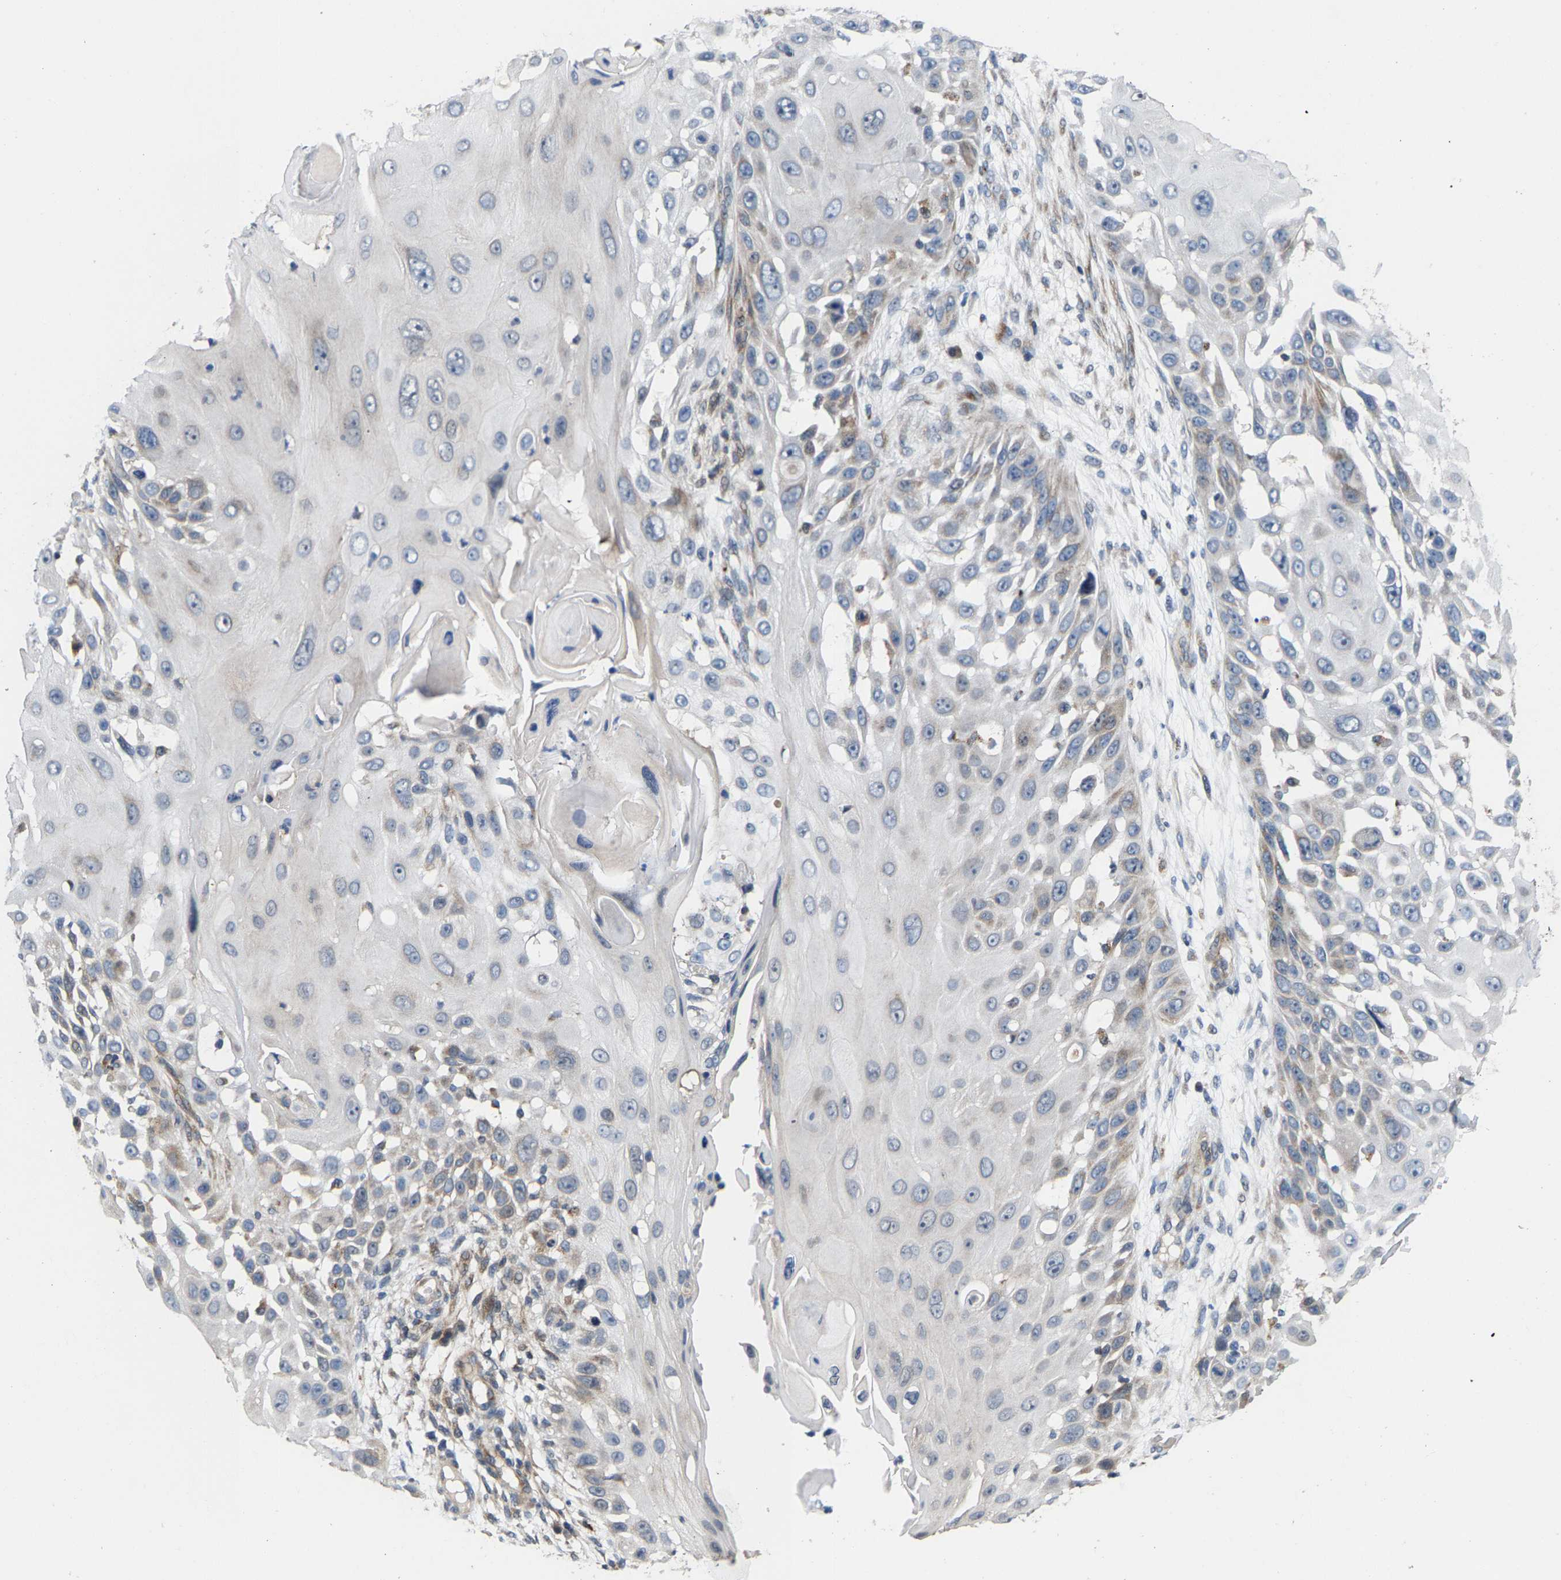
{"staining": {"intensity": "weak", "quantity": "<25%", "location": "cytoplasmic/membranous"}, "tissue": "skin cancer", "cell_type": "Tumor cells", "image_type": "cancer", "snomed": [{"axis": "morphology", "description": "Squamous cell carcinoma, NOS"}, {"axis": "topography", "description": "Skin"}], "caption": "This image is of skin cancer stained with IHC to label a protein in brown with the nuclei are counter-stained blue. There is no staining in tumor cells.", "gene": "TDRKH", "patient": {"sex": "female", "age": 44}}